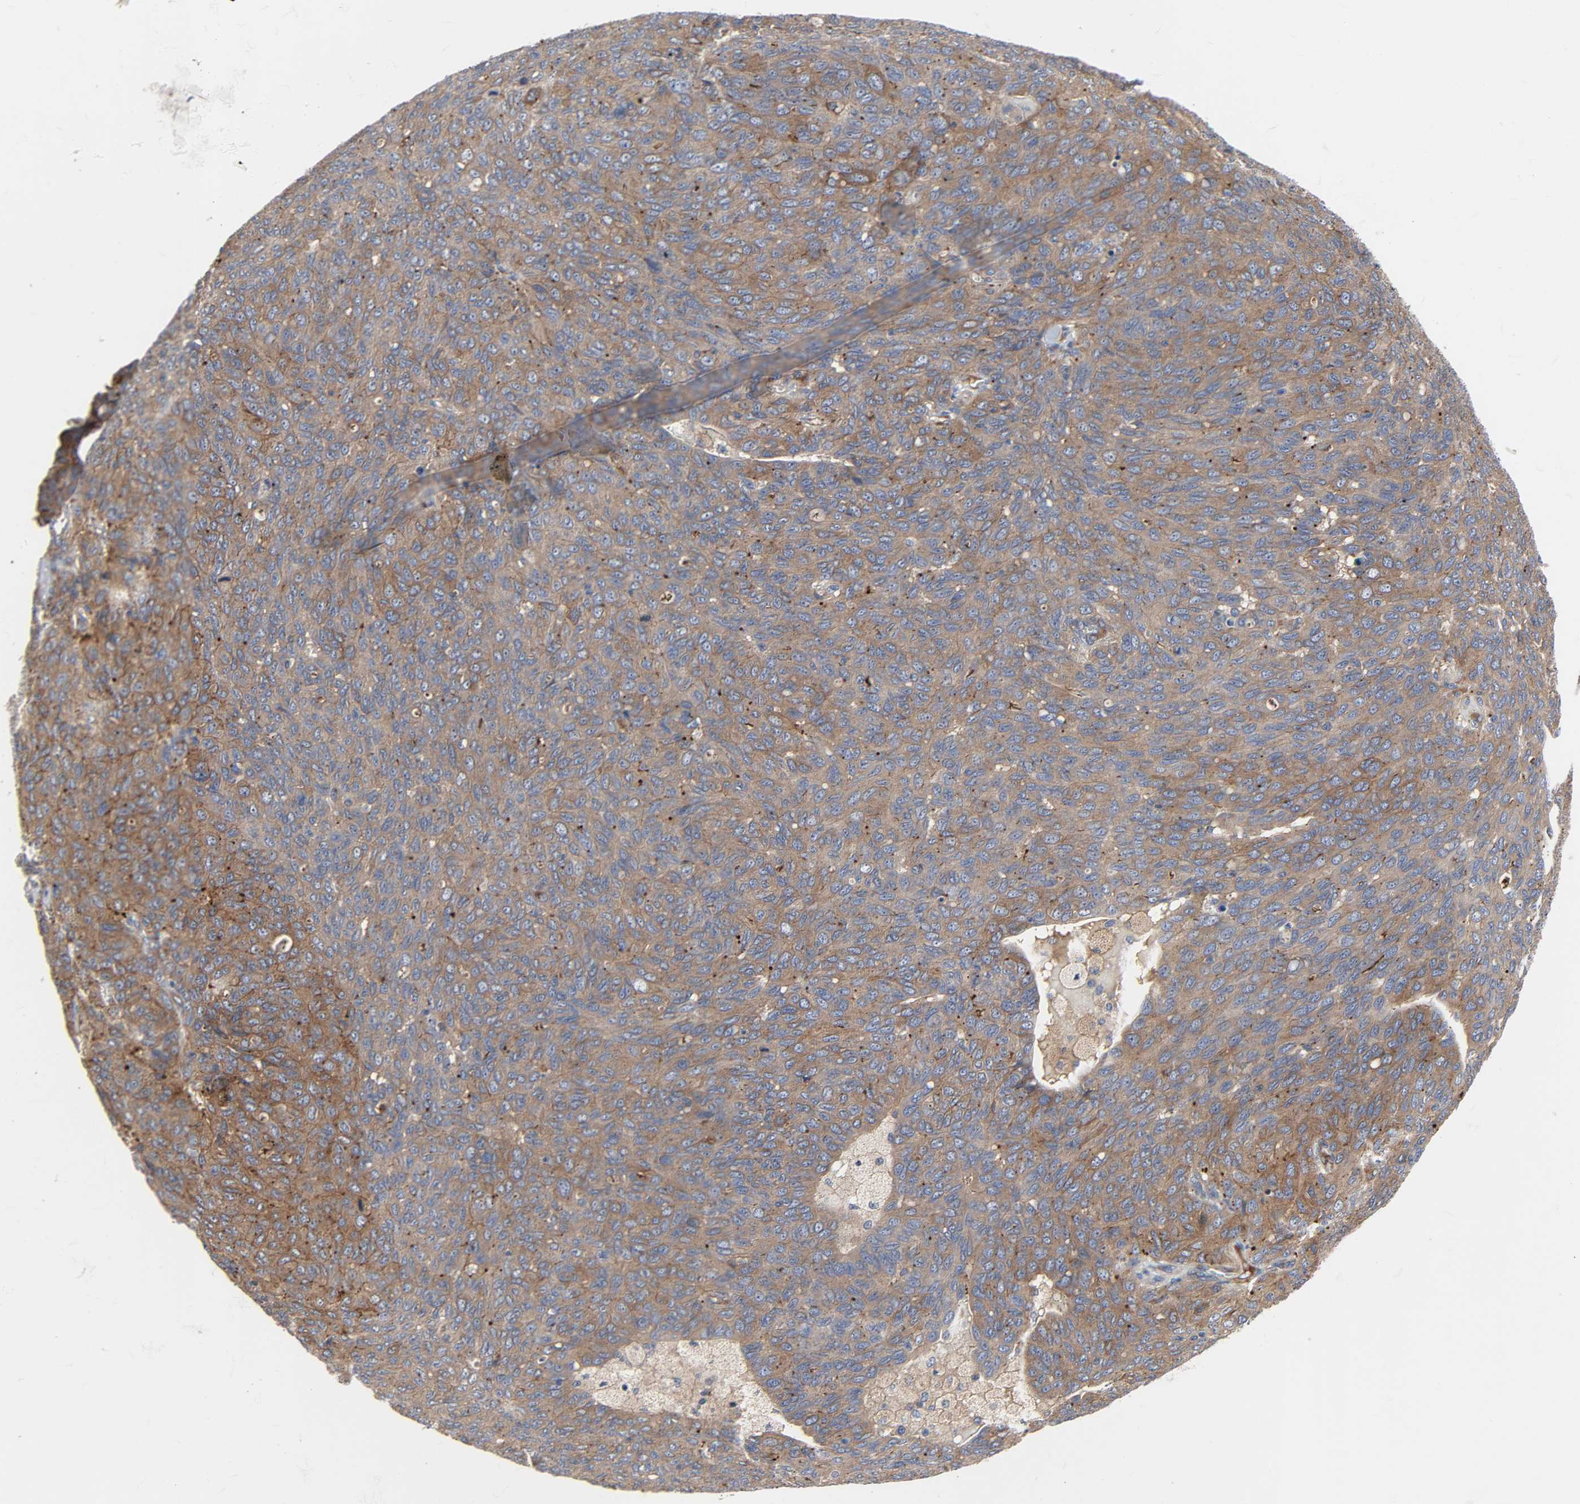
{"staining": {"intensity": "weak", "quantity": ">75%", "location": "cytoplasmic/membranous"}, "tissue": "ovarian cancer", "cell_type": "Tumor cells", "image_type": "cancer", "snomed": [{"axis": "morphology", "description": "Carcinoma, endometroid"}, {"axis": "topography", "description": "Ovary"}], "caption": "Immunohistochemical staining of ovarian cancer (endometroid carcinoma) displays low levels of weak cytoplasmic/membranous positivity in about >75% of tumor cells.", "gene": "ARHGAP1", "patient": {"sex": "female", "age": 60}}